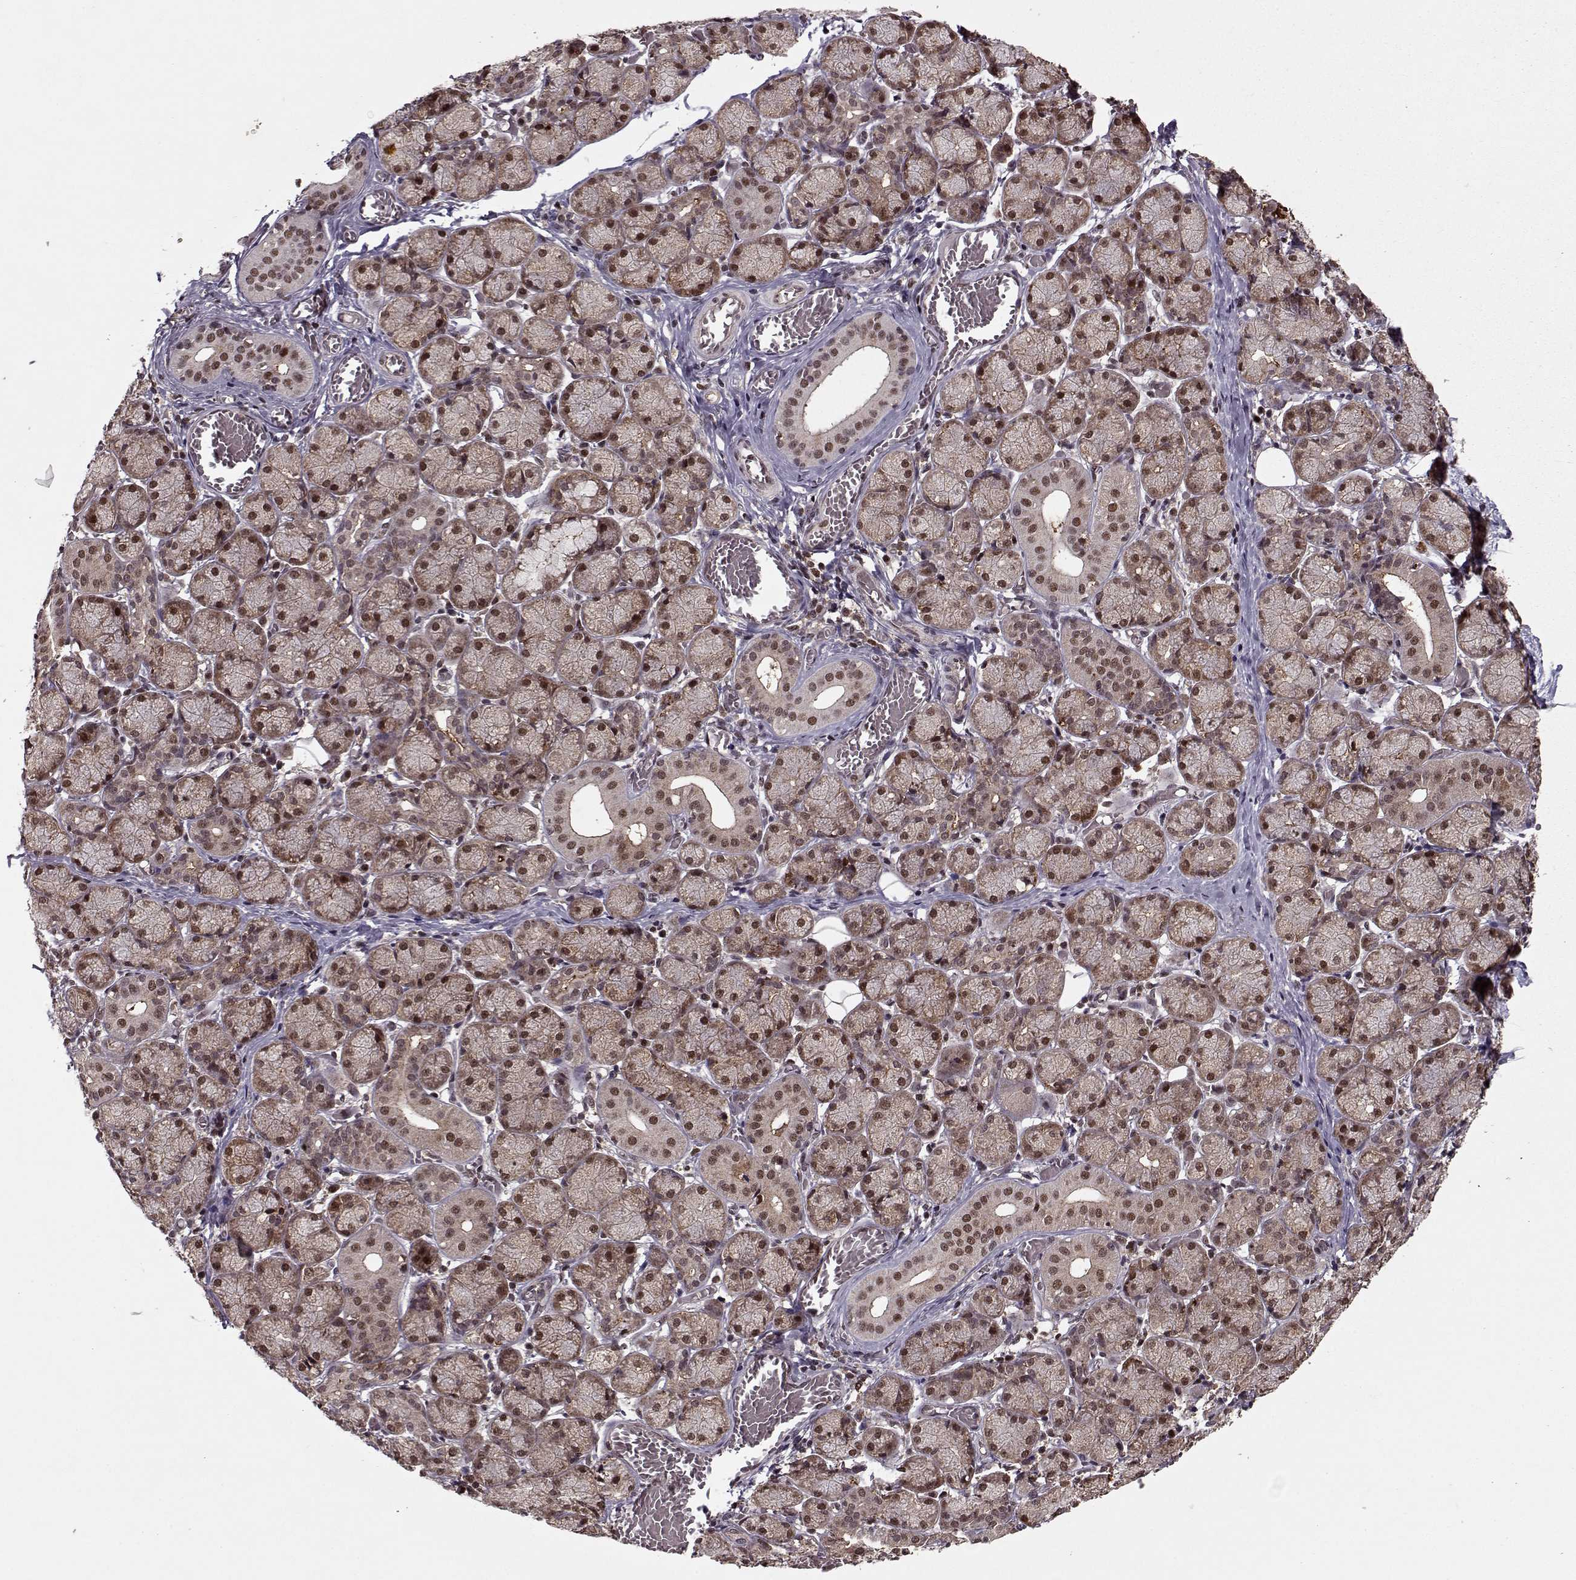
{"staining": {"intensity": "strong", "quantity": ">75%", "location": "nuclear"}, "tissue": "salivary gland", "cell_type": "Glandular cells", "image_type": "normal", "snomed": [{"axis": "morphology", "description": "Normal tissue, NOS"}, {"axis": "topography", "description": "Salivary gland"}, {"axis": "topography", "description": "Peripheral nerve tissue"}], "caption": "Immunohistochemistry (IHC) of normal salivary gland shows high levels of strong nuclear positivity in about >75% of glandular cells.", "gene": "PSMA7", "patient": {"sex": "female", "age": 24}}